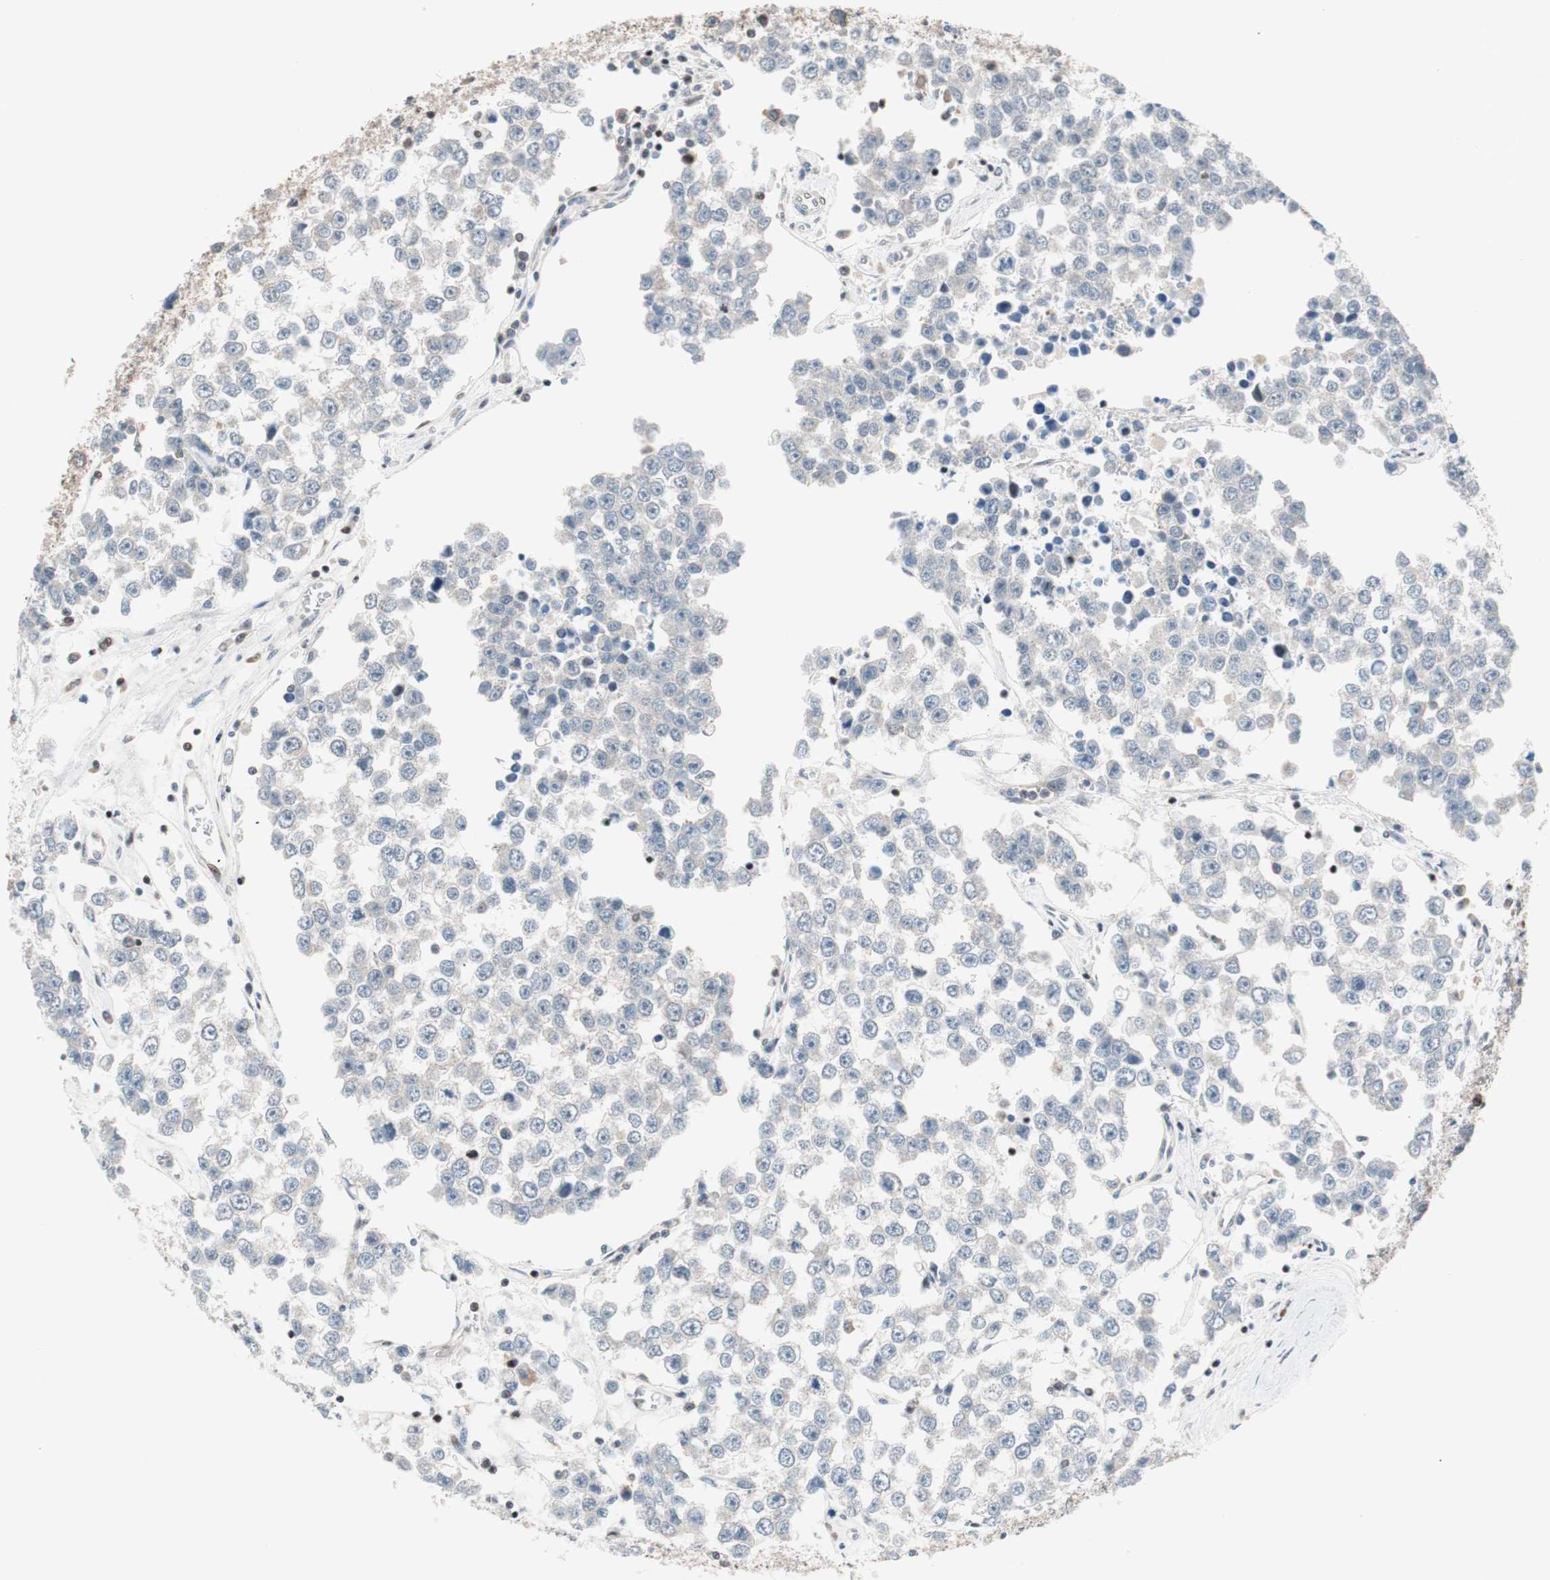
{"staining": {"intensity": "negative", "quantity": "none", "location": "none"}, "tissue": "testis cancer", "cell_type": "Tumor cells", "image_type": "cancer", "snomed": [{"axis": "morphology", "description": "Seminoma, NOS"}, {"axis": "morphology", "description": "Carcinoma, Embryonal, NOS"}, {"axis": "topography", "description": "Testis"}], "caption": "Immunohistochemistry histopathology image of neoplastic tissue: human seminoma (testis) stained with DAB (3,3'-diaminobenzidine) displays no significant protein staining in tumor cells.", "gene": "POLH", "patient": {"sex": "male", "age": 52}}